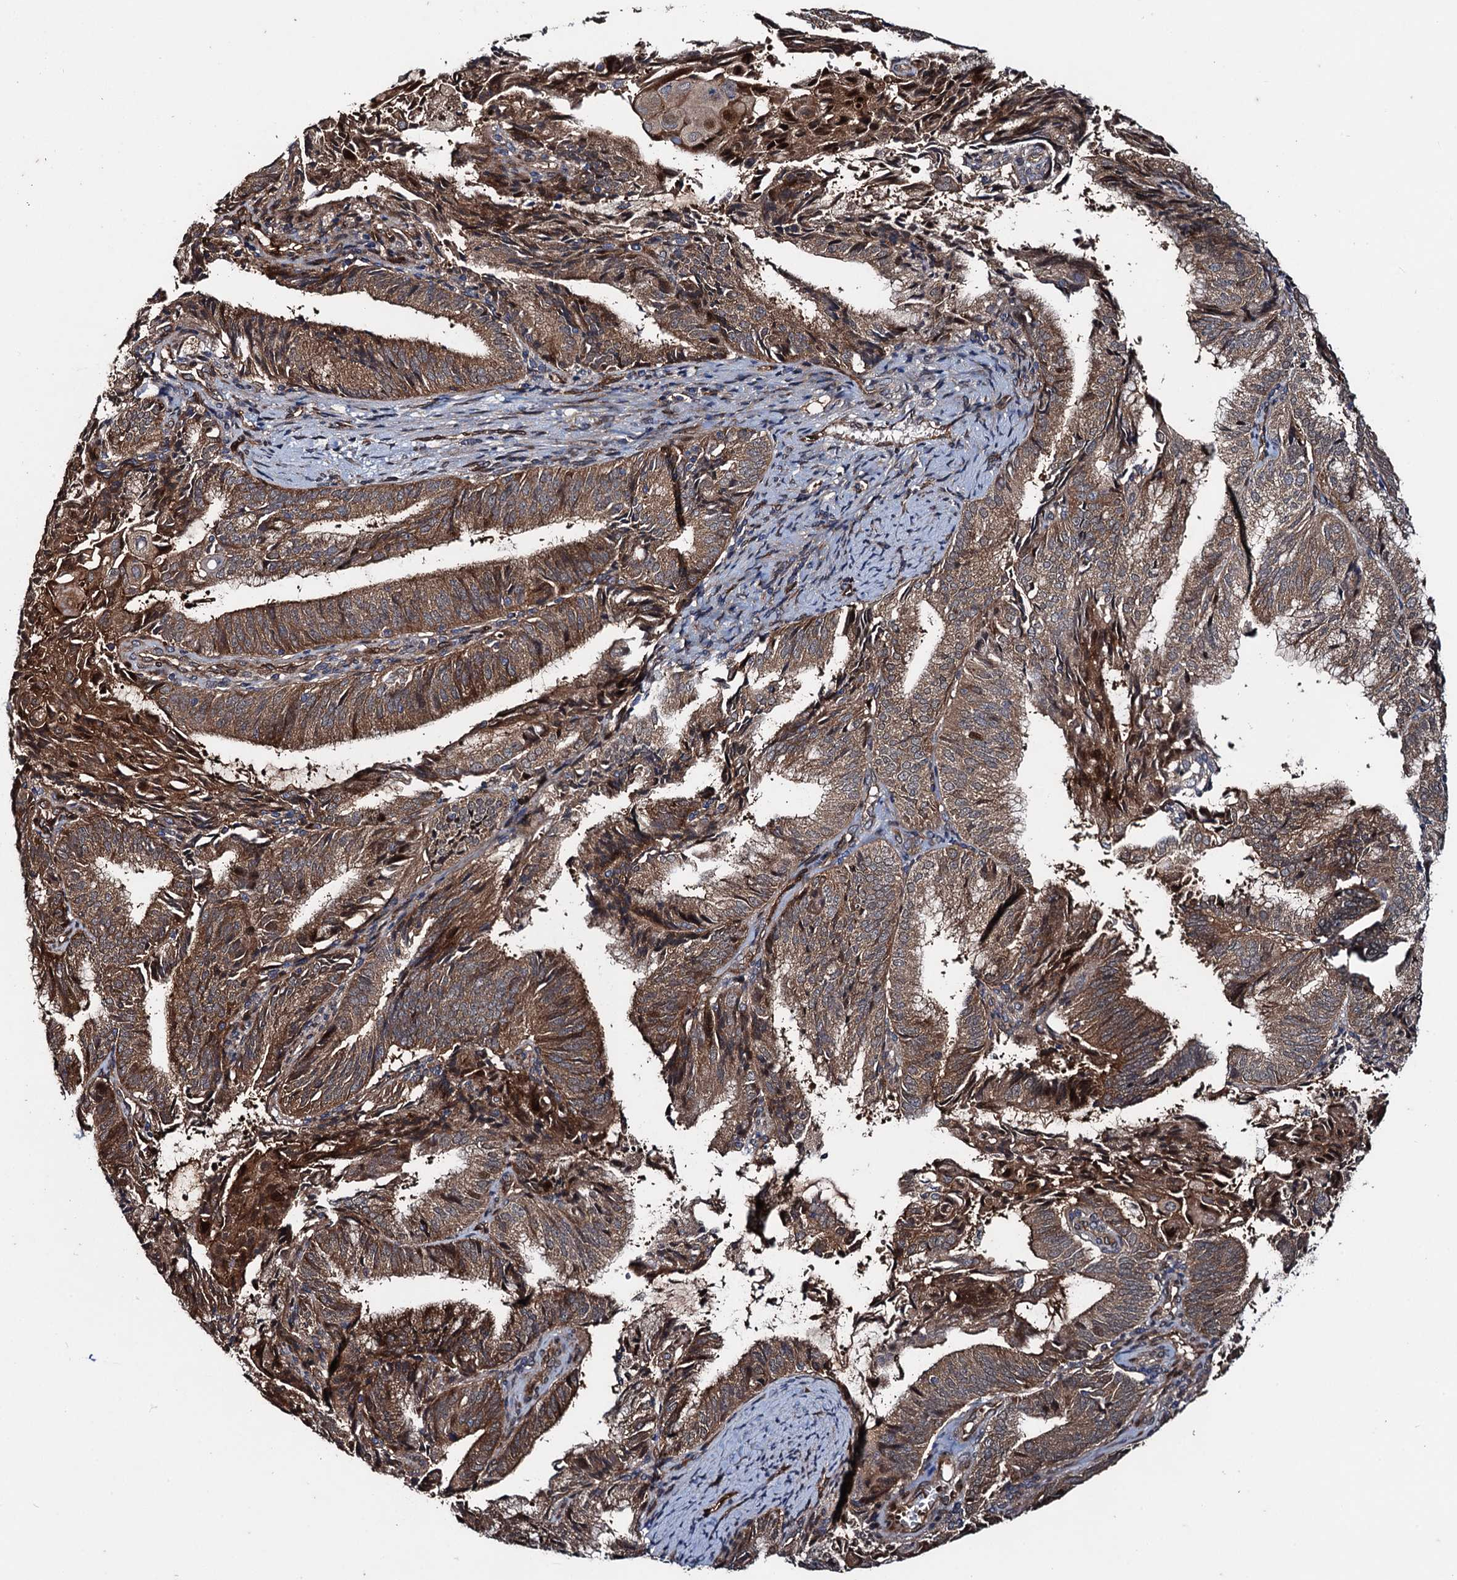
{"staining": {"intensity": "moderate", "quantity": ">75%", "location": "cytoplasmic/membranous"}, "tissue": "endometrial cancer", "cell_type": "Tumor cells", "image_type": "cancer", "snomed": [{"axis": "morphology", "description": "Adenocarcinoma, NOS"}, {"axis": "topography", "description": "Endometrium"}], "caption": "The photomicrograph shows immunohistochemical staining of endometrial adenocarcinoma. There is moderate cytoplasmic/membranous expression is identified in about >75% of tumor cells.", "gene": "RHOBTB1", "patient": {"sex": "female", "age": 49}}